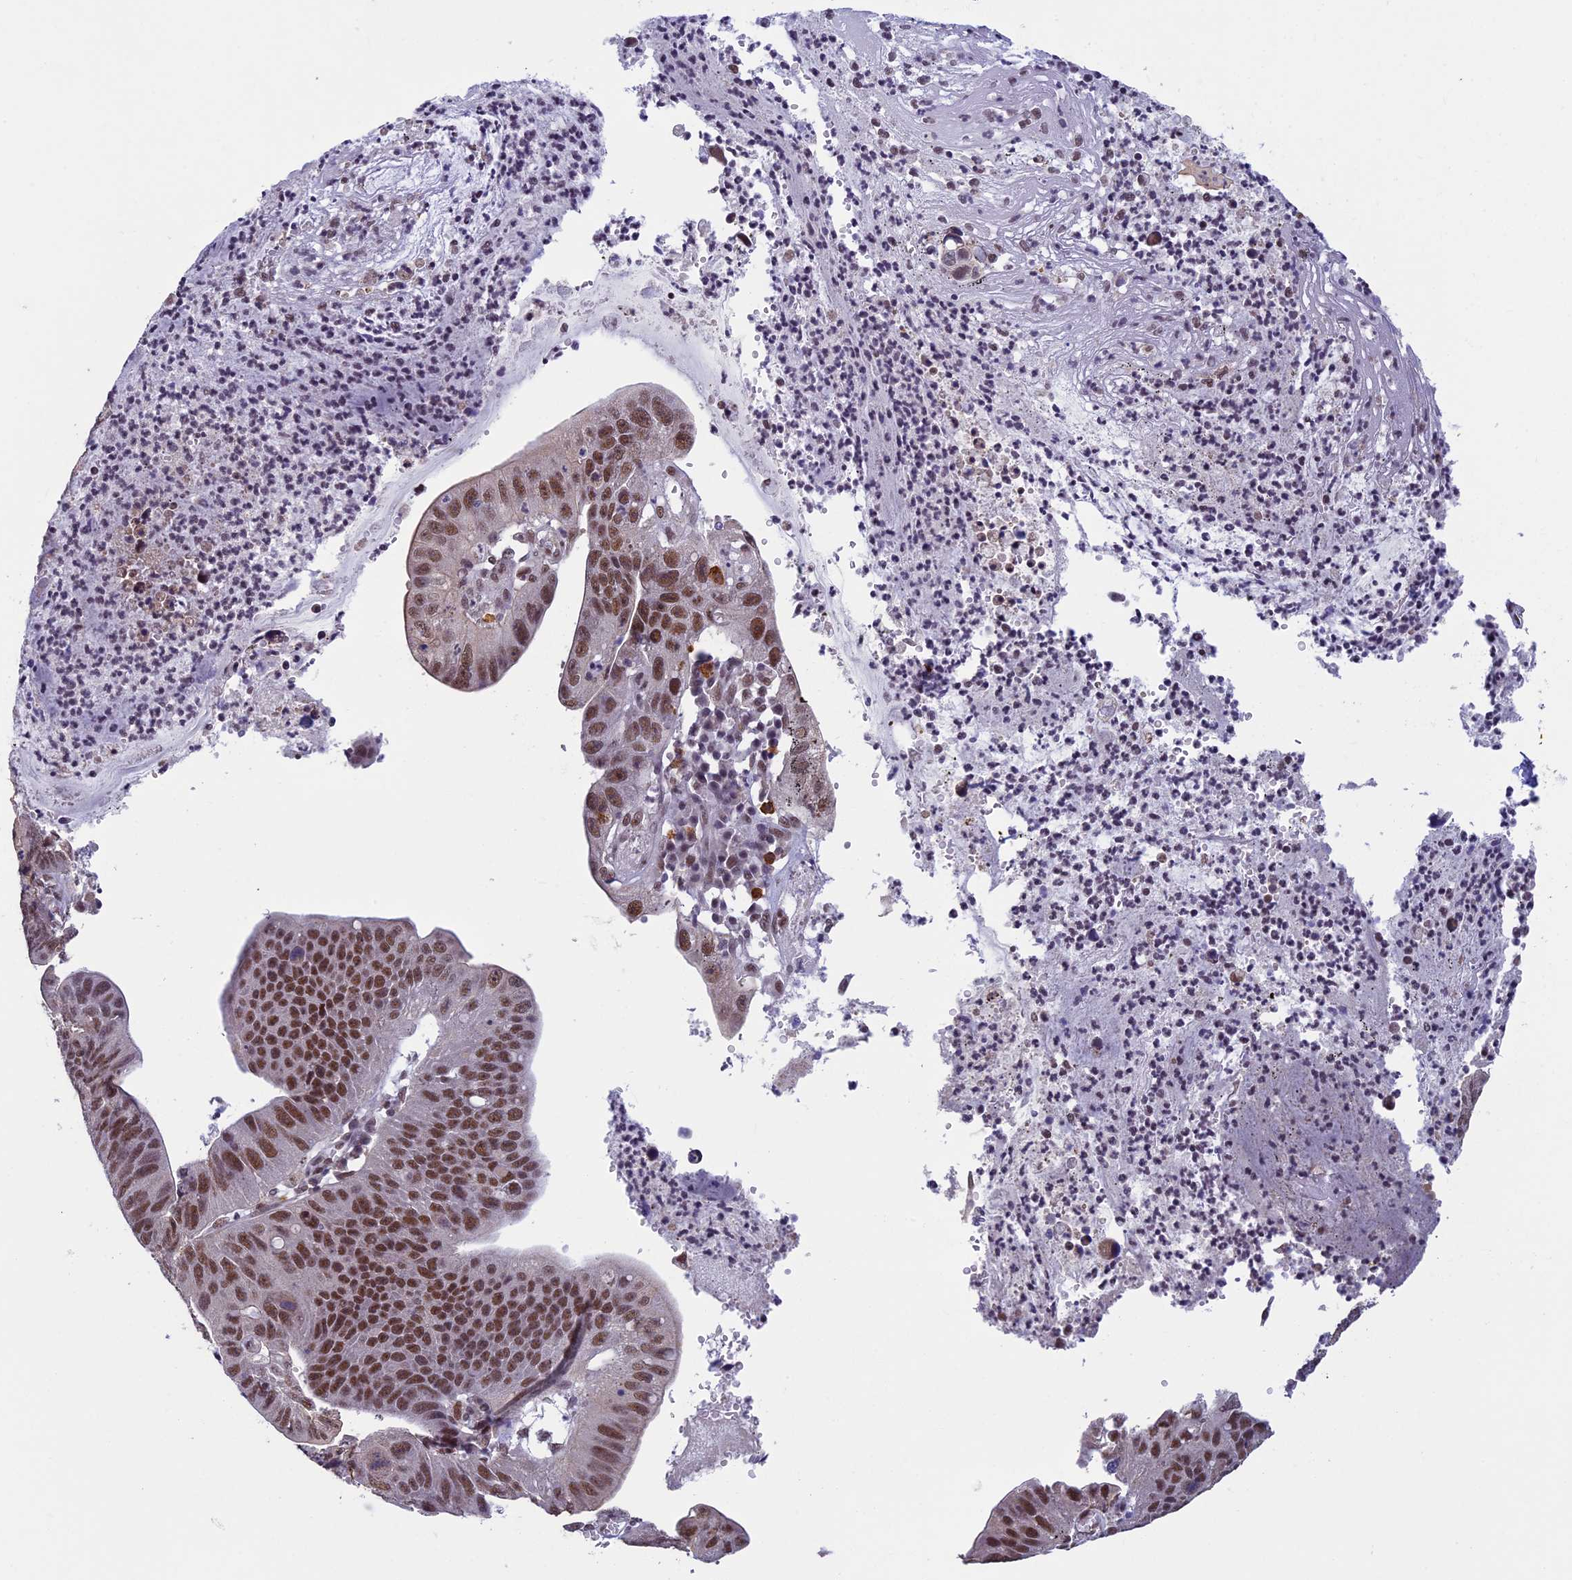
{"staining": {"intensity": "strong", "quantity": ">75%", "location": "nuclear"}, "tissue": "stomach cancer", "cell_type": "Tumor cells", "image_type": "cancer", "snomed": [{"axis": "morphology", "description": "Adenocarcinoma, NOS"}, {"axis": "topography", "description": "Stomach"}], "caption": "The photomicrograph demonstrates a brown stain indicating the presence of a protein in the nuclear of tumor cells in stomach cancer.", "gene": "RNF40", "patient": {"sex": "male", "age": 59}}